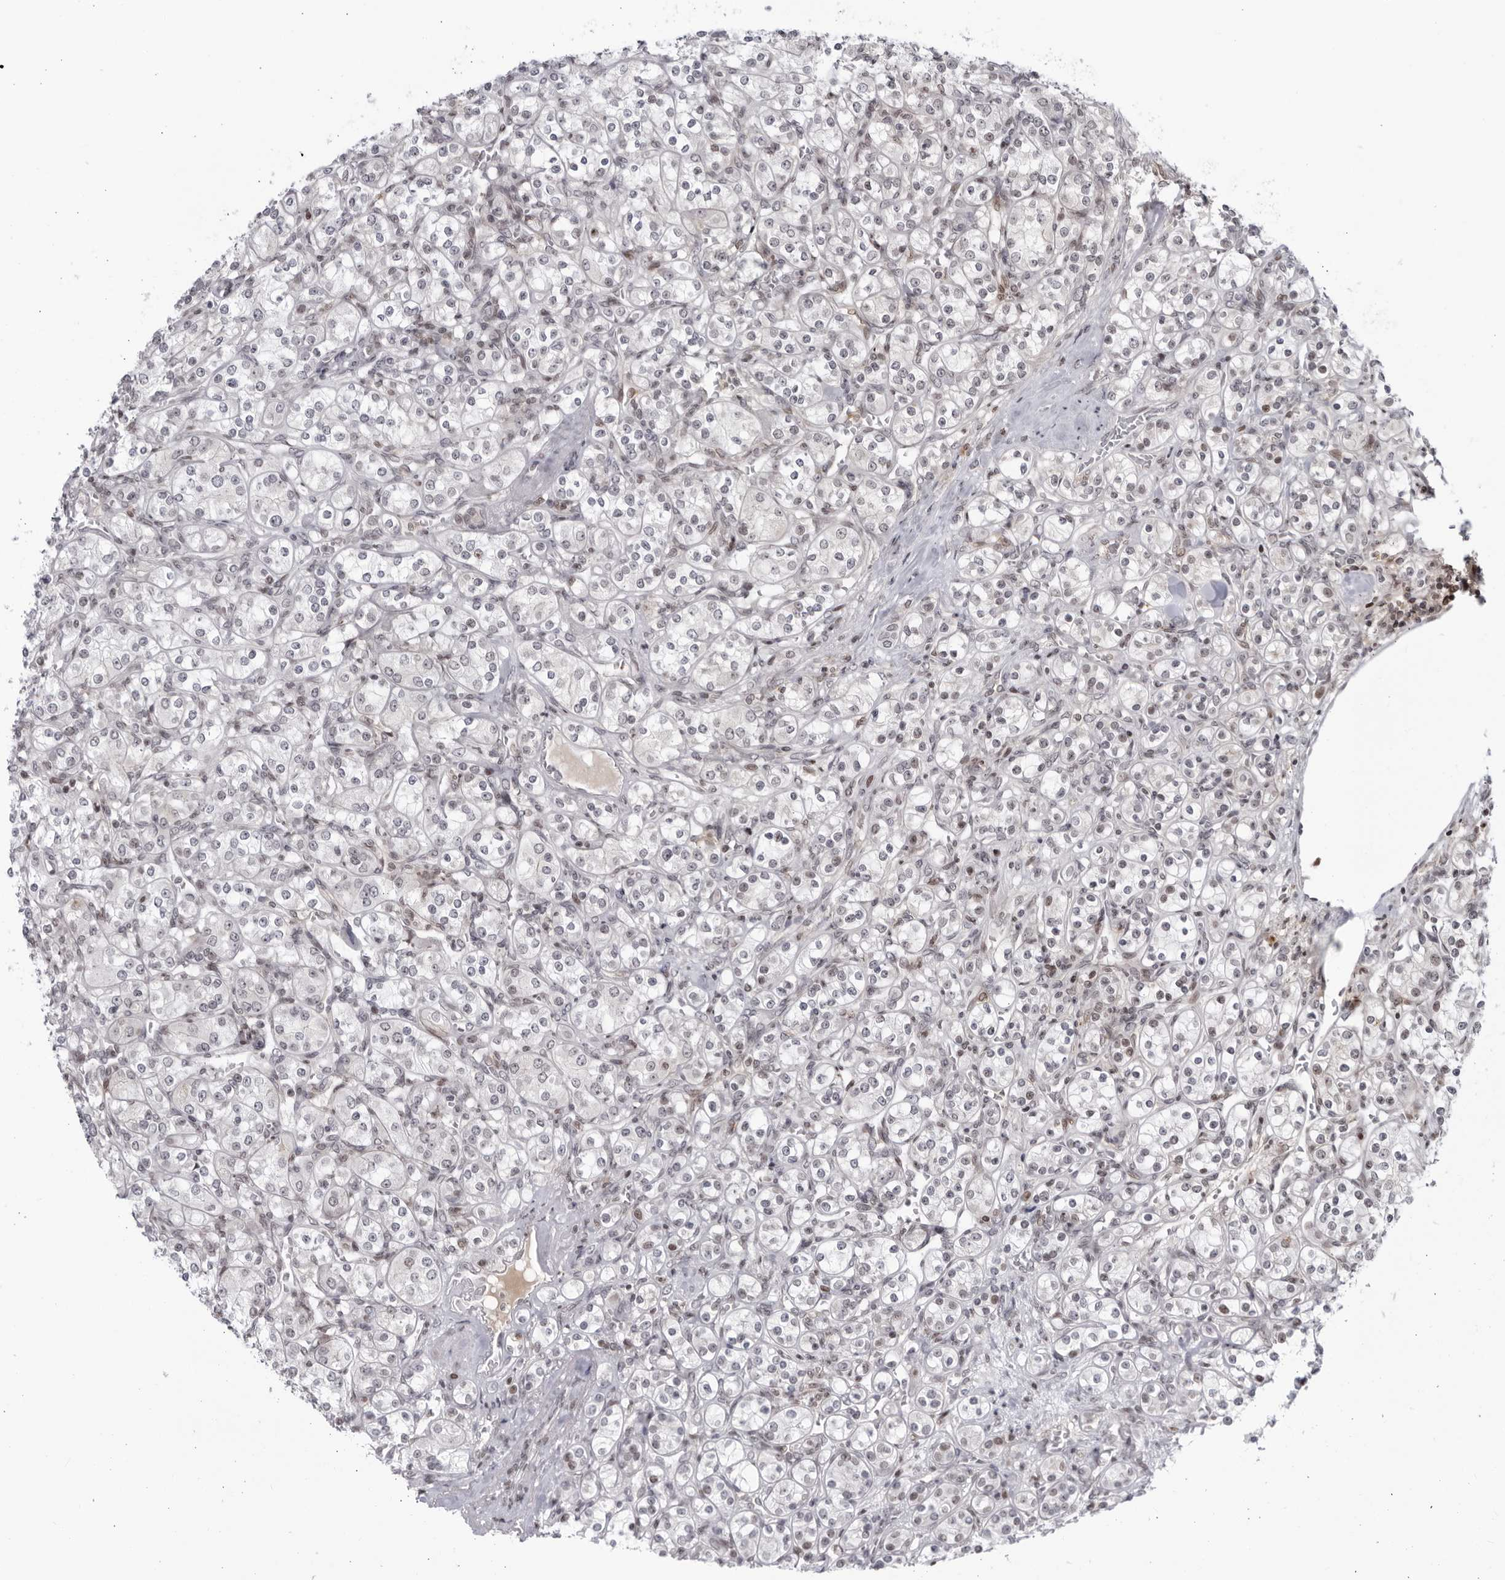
{"staining": {"intensity": "negative", "quantity": "none", "location": "none"}, "tissue": "renal cancer", "cell_type": "Tumor cells", "image_type": "cancer", "snomed": [{"axis": "morphology", "description": "Adenocarcinoma, NOS"}, {"axis": "topography", "description": "Kidney"}], "caption": "Immunohistochemistry of adenocarcinoma (renal) shows no expression in tumor cells.", "gene": "DTL", "patient": {"sex": "male", "age": 77}}